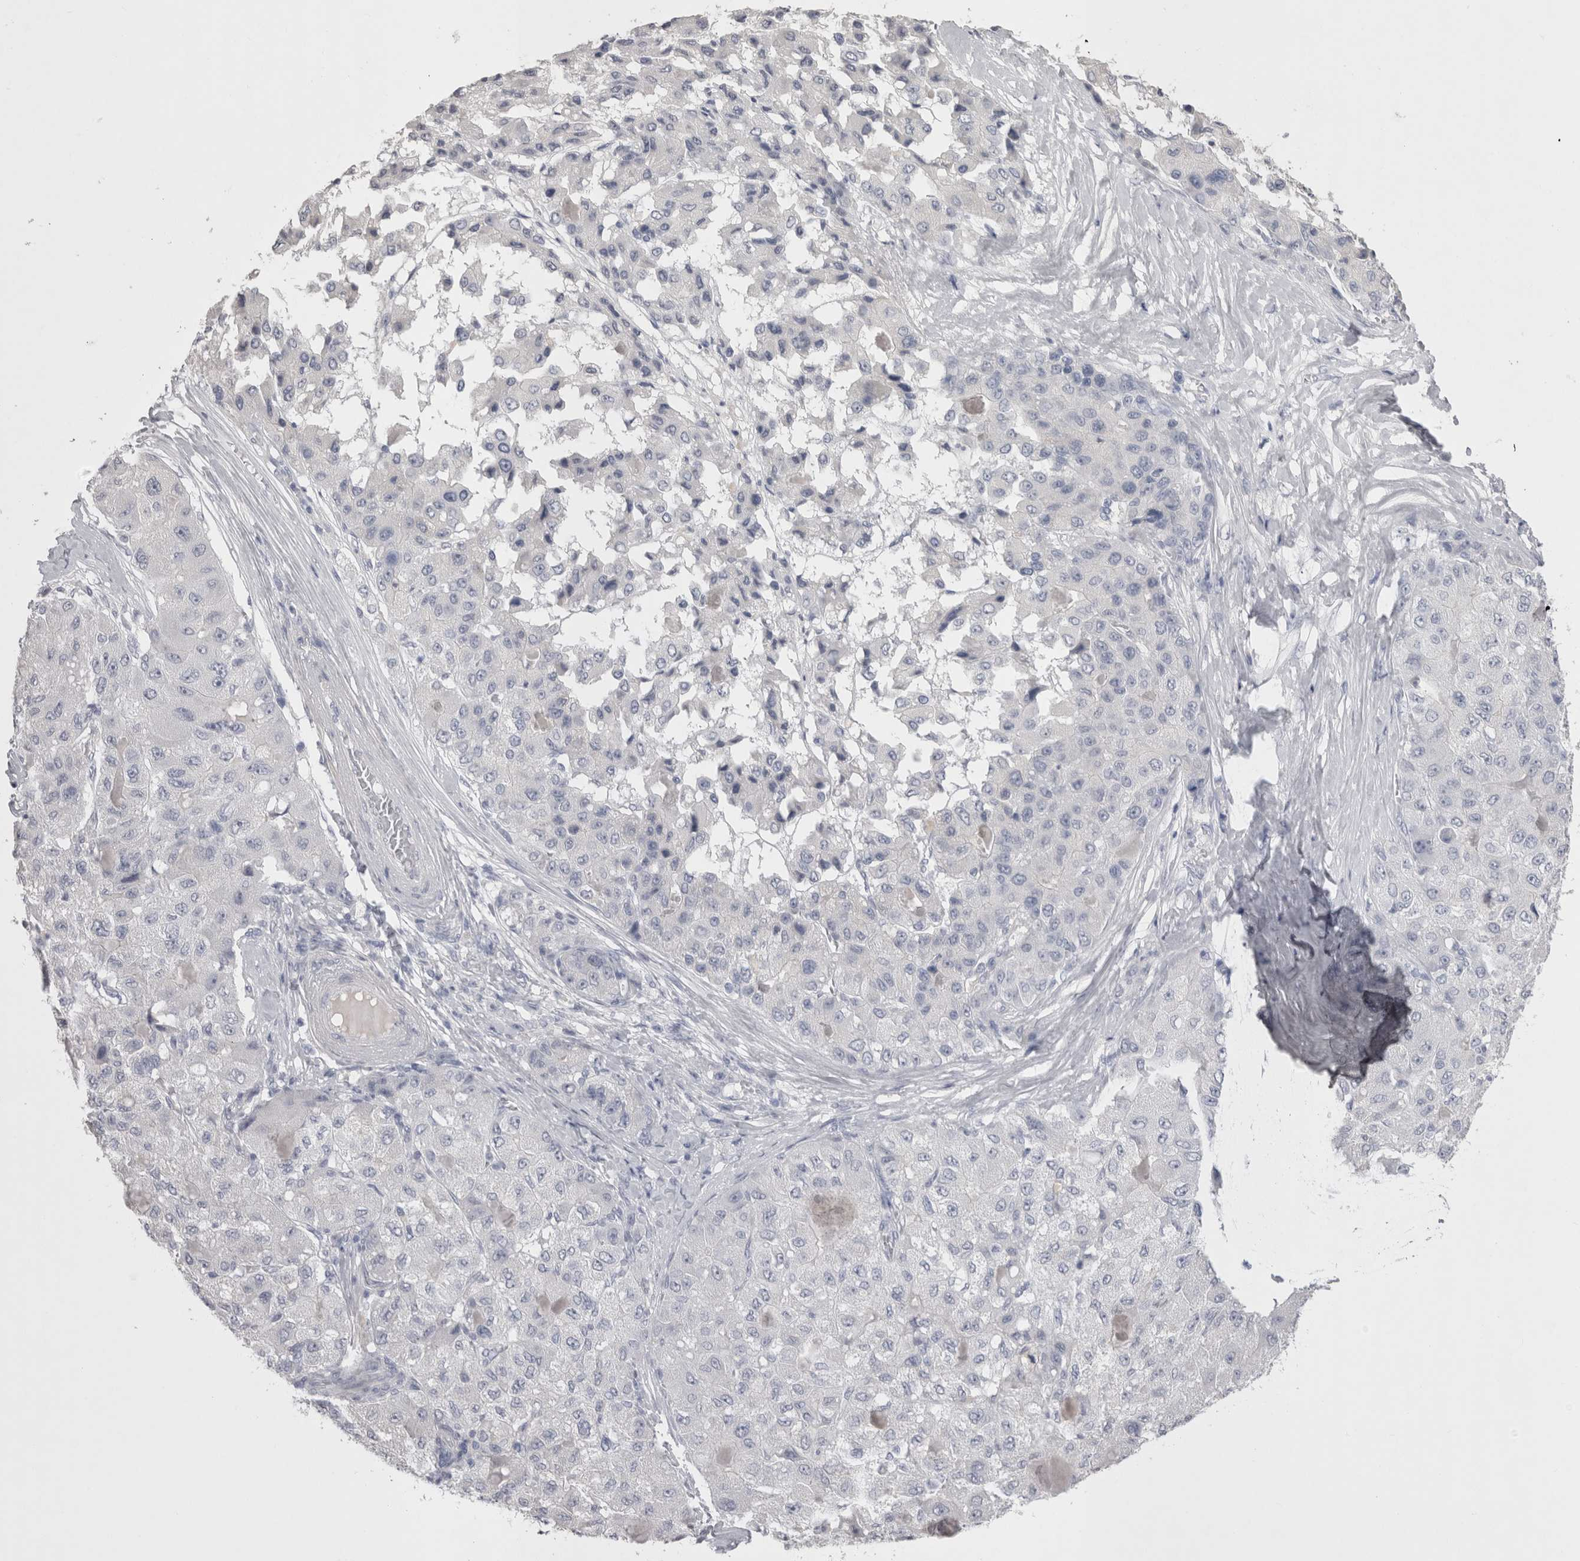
{"staining": {"intensity": "negative", "quantity": "none", "location": "none"}, "tissue": "liver cancer", "cell_type": "Tumor cells", "image_type": "cancer", "snomed": [{"axis": "morphology", "description": "Carcinoma, Hepatocellular, NOS"}, {"axis": "topography", "description": "Liver"}], "caption": "A high-resolution image shows immunohistochemistry staining of hepatocellular carcinoma (liver), which displays no significant staining in tumor cells.", "gene": "ADAM2", "patient": {"sex": "male", "age": 80}}